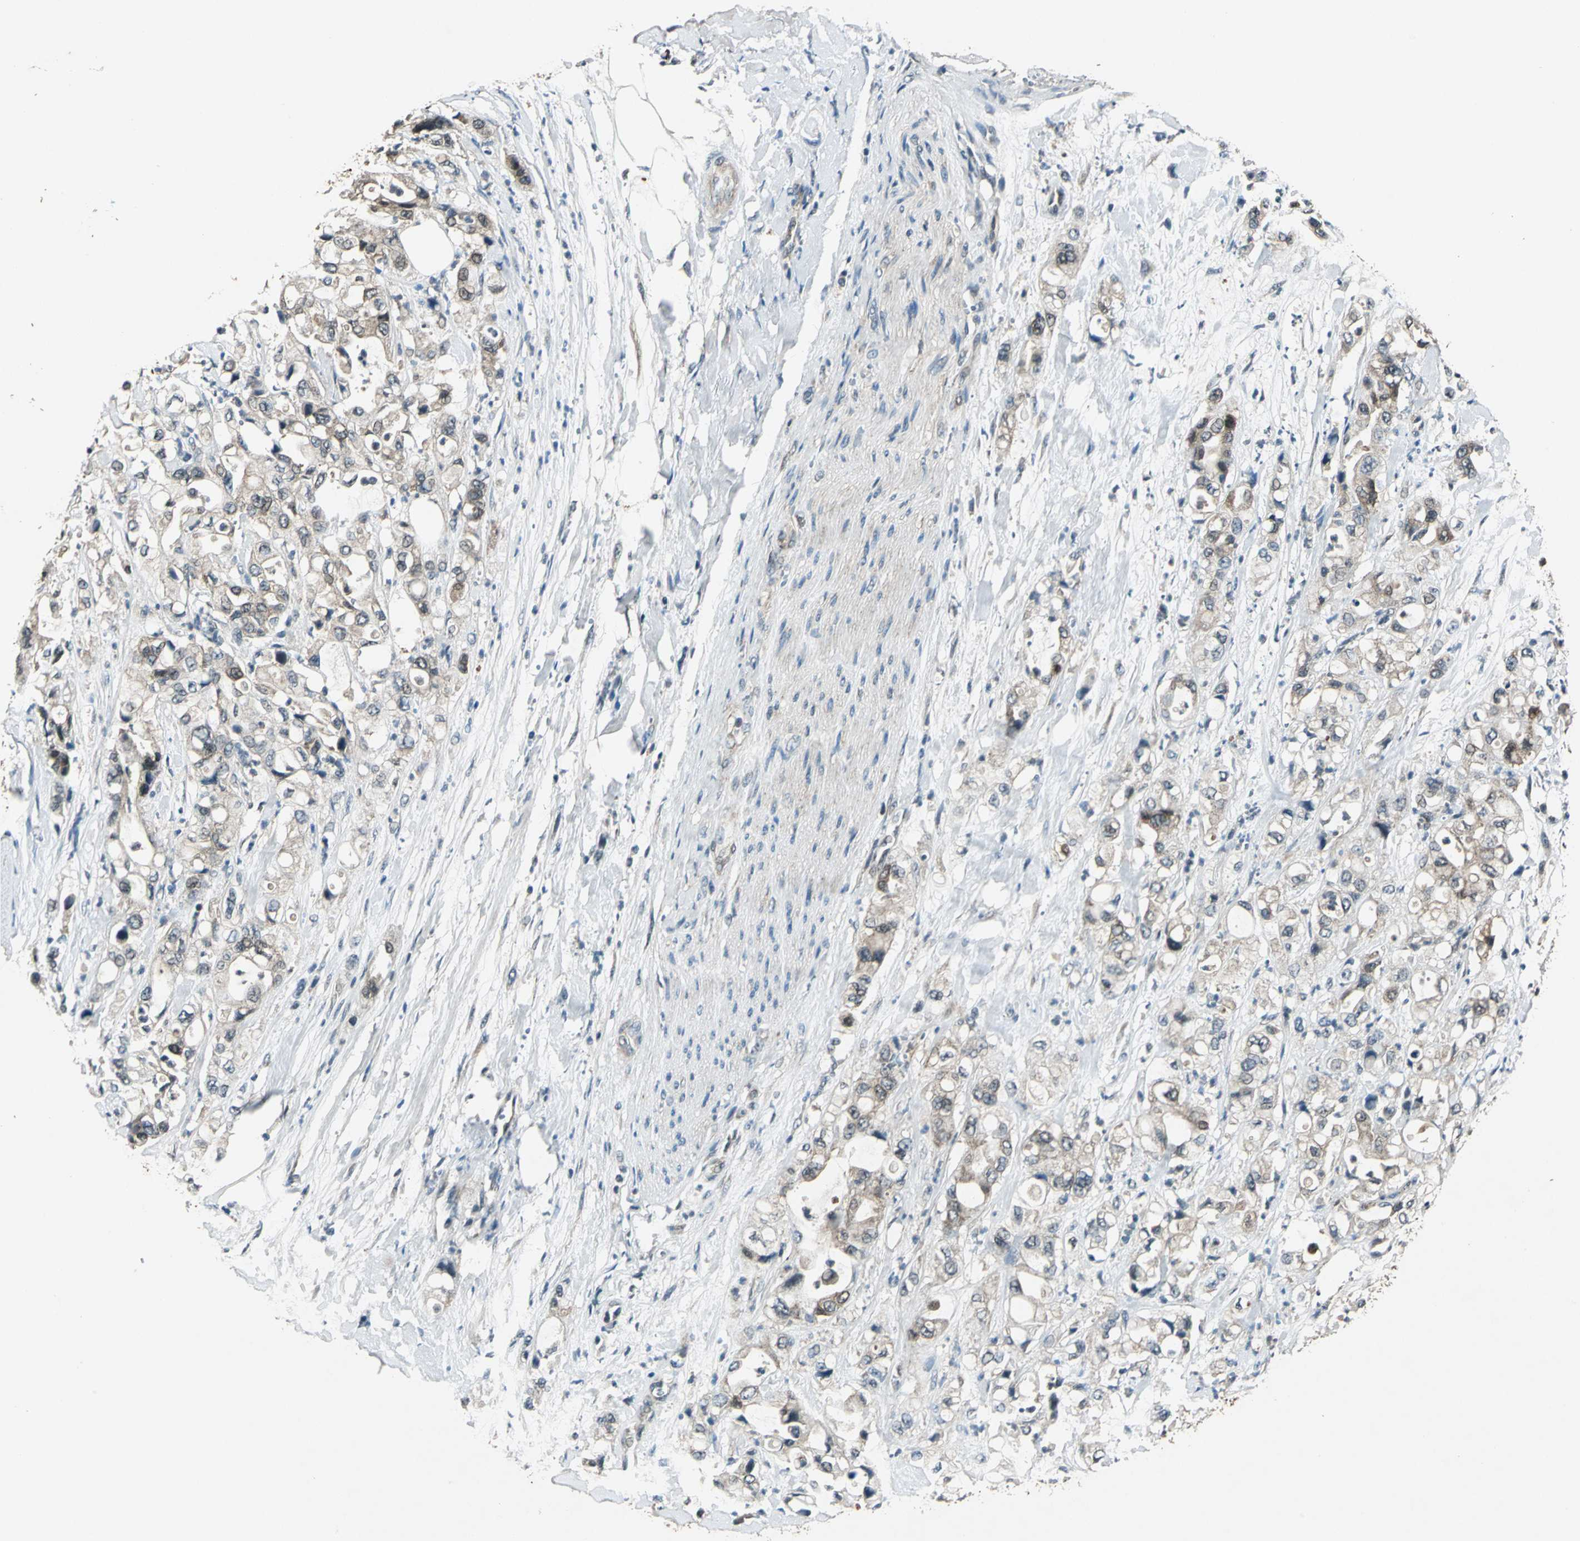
{"staining": {"intensity": "weak", "quantity": ">75%", "location": "cytoplasmic/membranous"}, "tissue": "pancreatic cancer", "cell_type": "Tumor cells", "image_type": "cancer", "snomed": [{"axis": "morphology", "description": "Adenocarcinoma, NOS"}, {"axis": "topography", "description": "Pancreas"}], "caption": "Pancreatic cancer (adenocarcinoma) stained with a brown dye displays weak cytoplasmic/membranous positive expression in about >75% of tumor cells.", "gene": "AHSA1", "patient": {"sex": "male", "age": 70}}